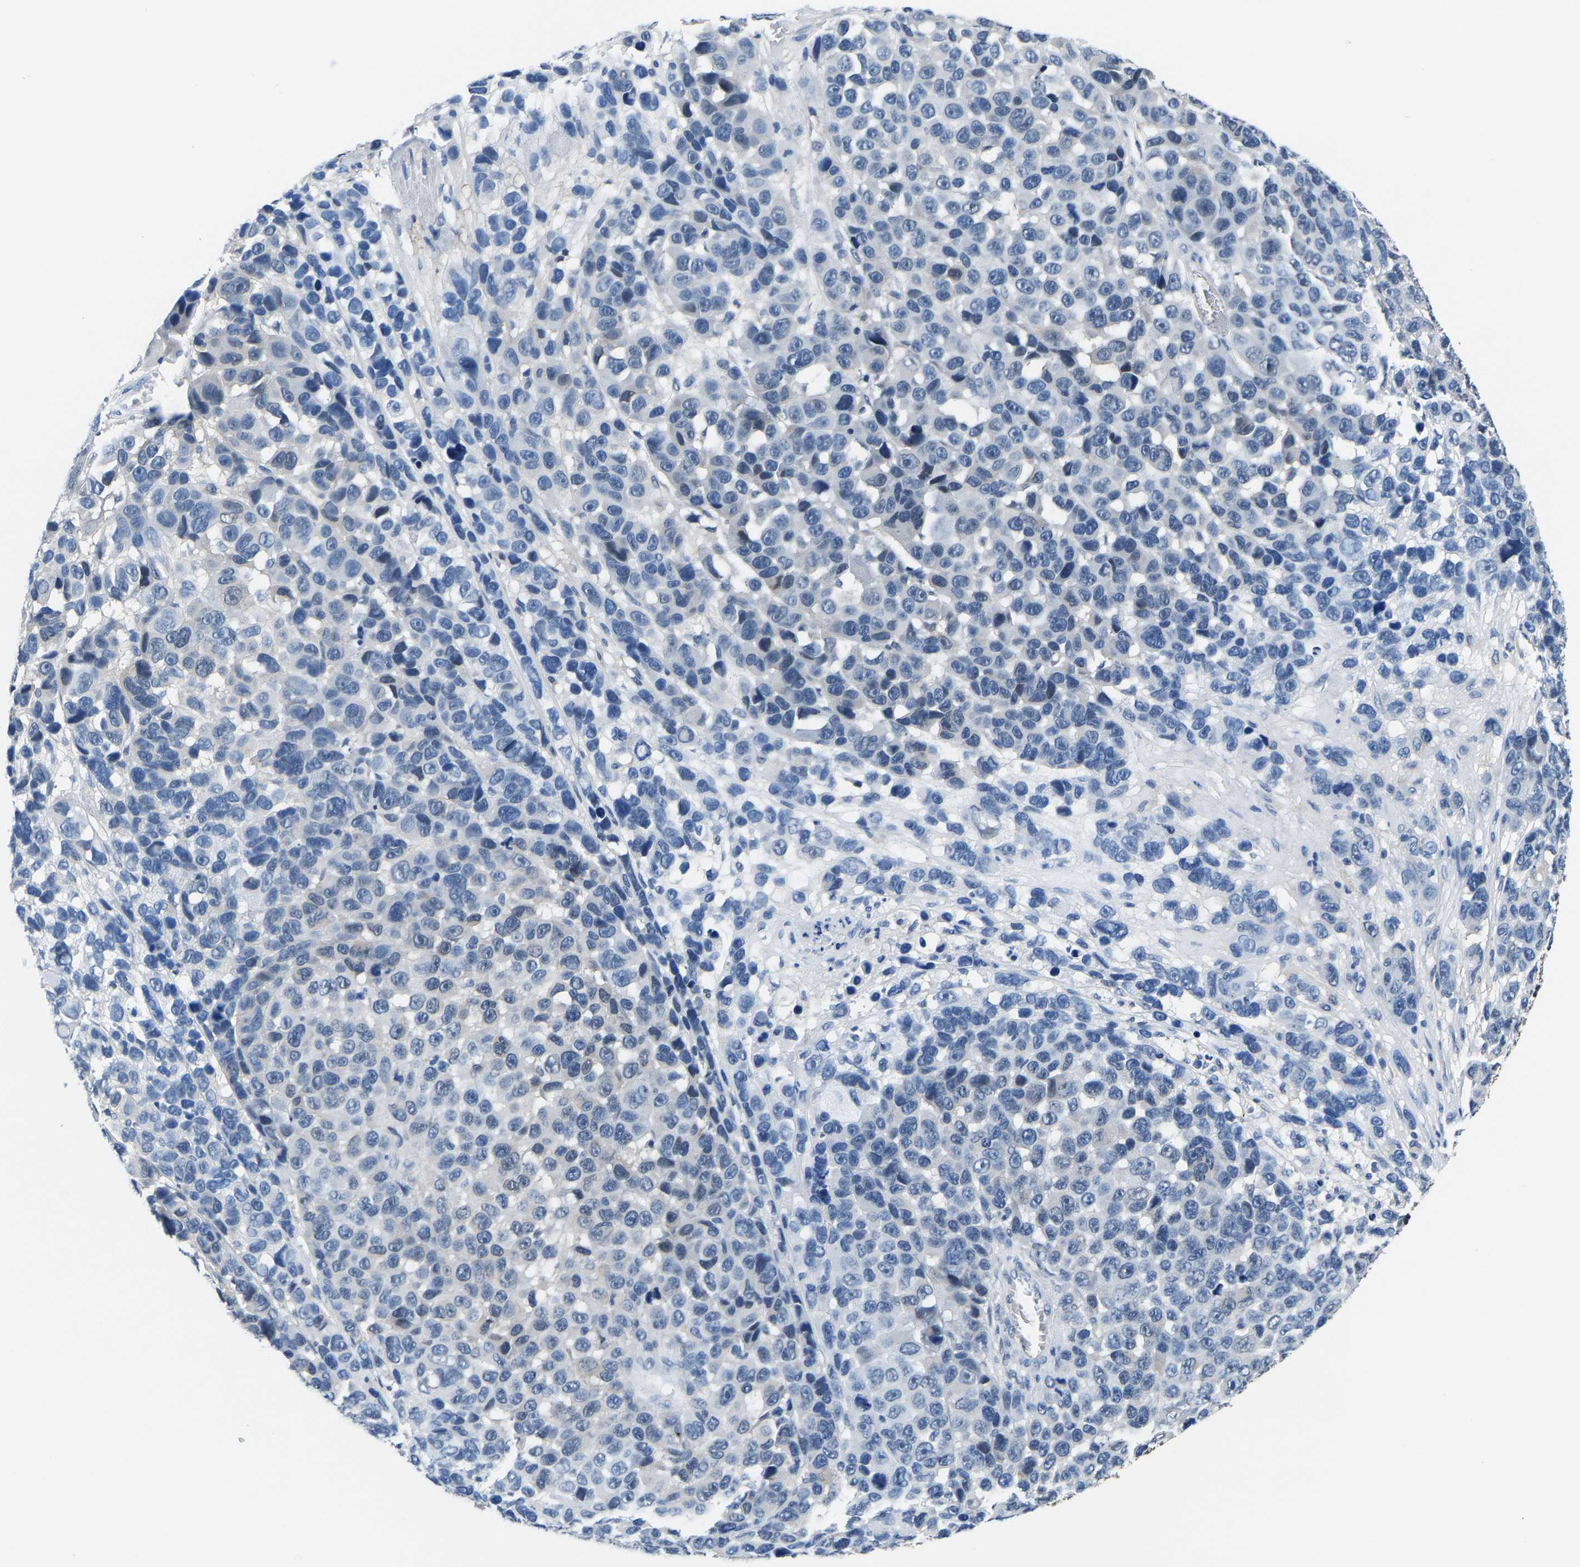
{"staining": {"intensity": "negative", "quantity": "none", "location": "none"}, "tissue": "melanoma", "cell_type": "Tumor cells", "image_type": "cancer", "snomed": [{"axis": "morphology", "description": "Malignant melanoma, NOS"}, {"axis": "topography", "description": "Skin"}], "caption": "The image demonstrates no staining of tumor cells in melanoma. (DAB (3,3'-diaminobenzidine) immunohistochemistry (IHC) visualized using brightfield microscopy, high magnification).", "gene": "SSH3", "patient": {"sex": "male", "age": 53}}